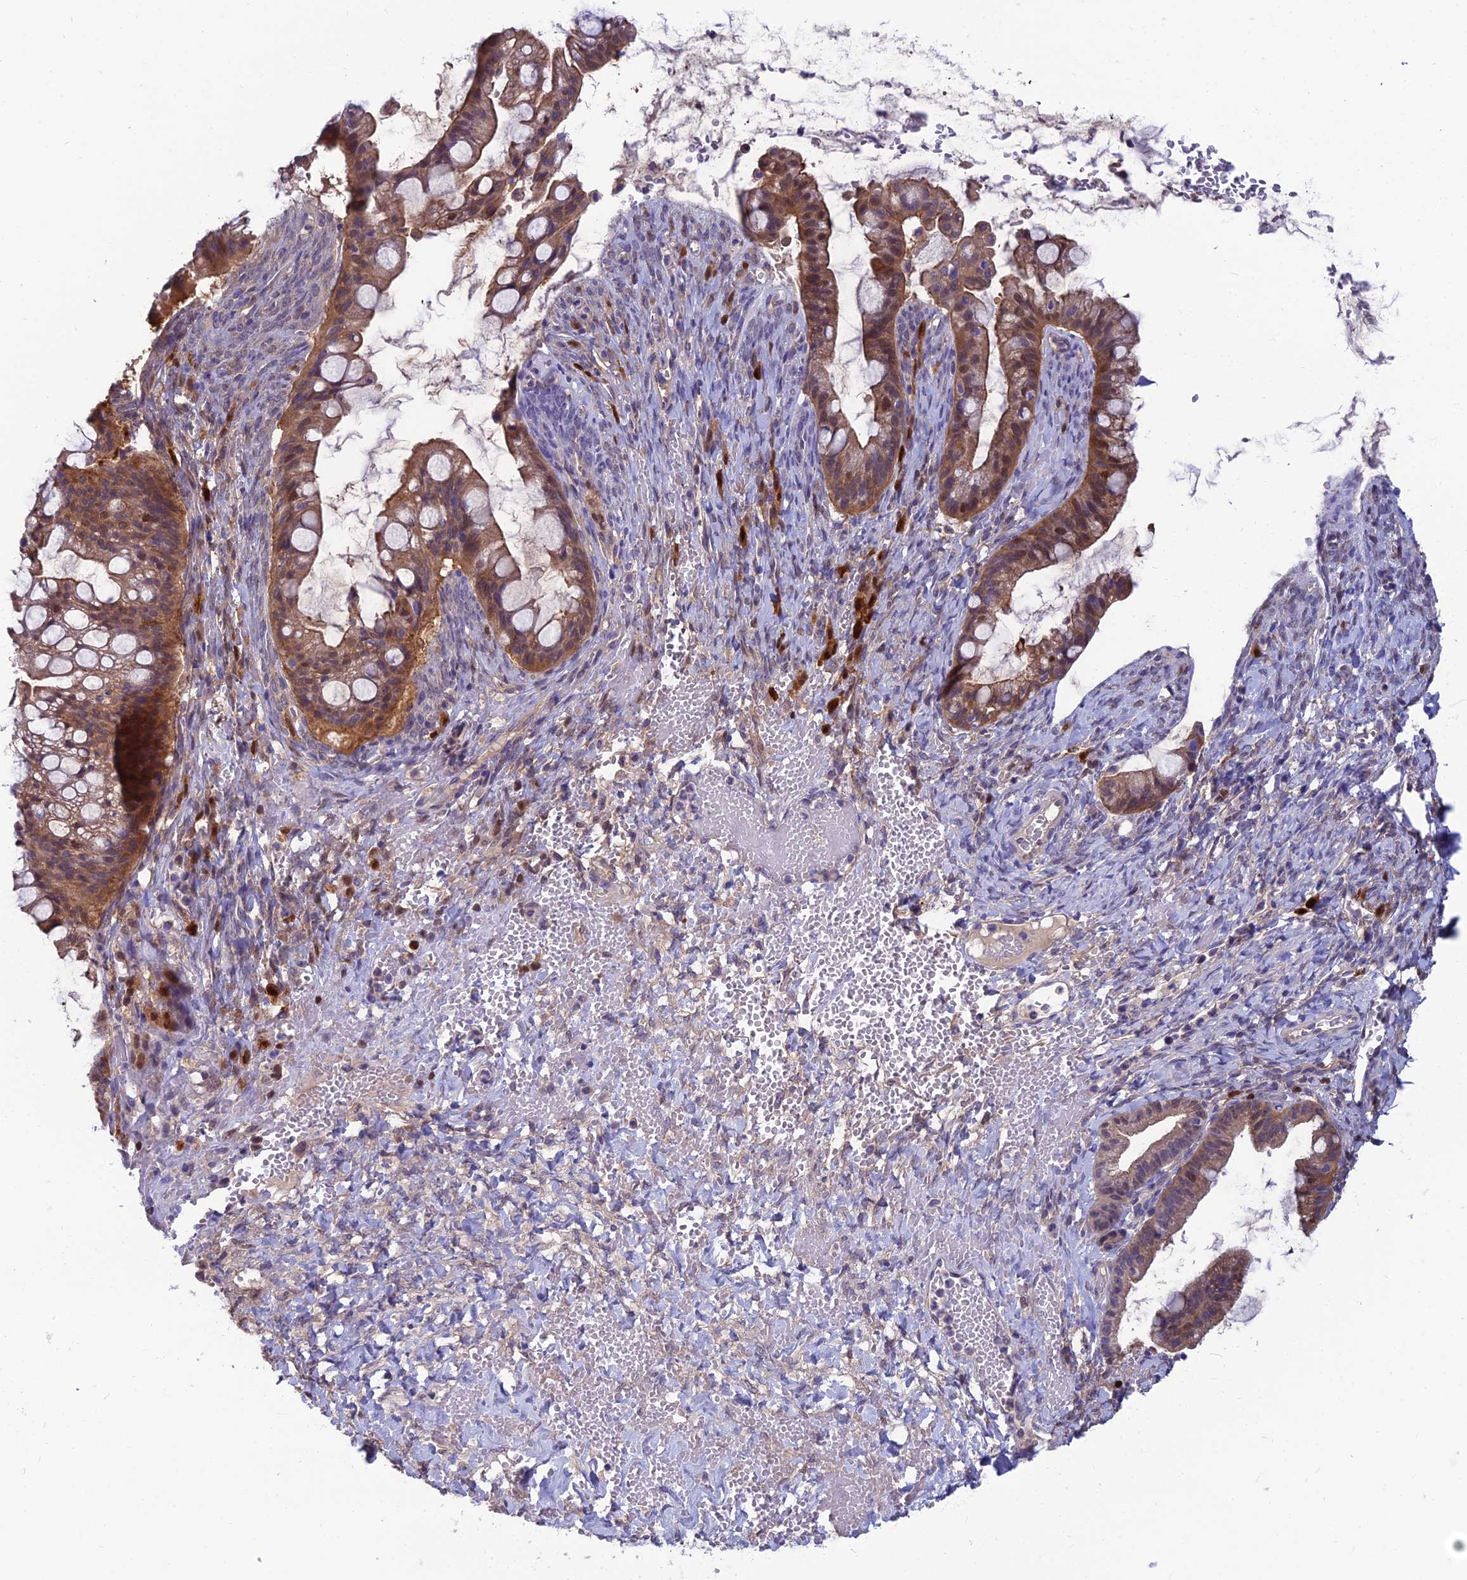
{"staining": {"intensity": "moderate", "quantity": ">75%", "location": "cytoplasmic/membranous,nuclear"}, "tissue": "ovarian cancer", "cell_type": "Tumor cells", "image_type": "cancer", "snomed": [{"axis": "morphology", "description": "Cystadenocarcinoma, mucinous, NOS"}, {"axis": "topography", "description": "Ovary"}], "caption": "Mucinous cystadenocarcinoma (ovarian) stained for a protein displays moderate cytoplasmic/membranous and nuclear positivity in tumor cells.", "gene": "MVD", "patient": {"sex": "female", "age": 73}}